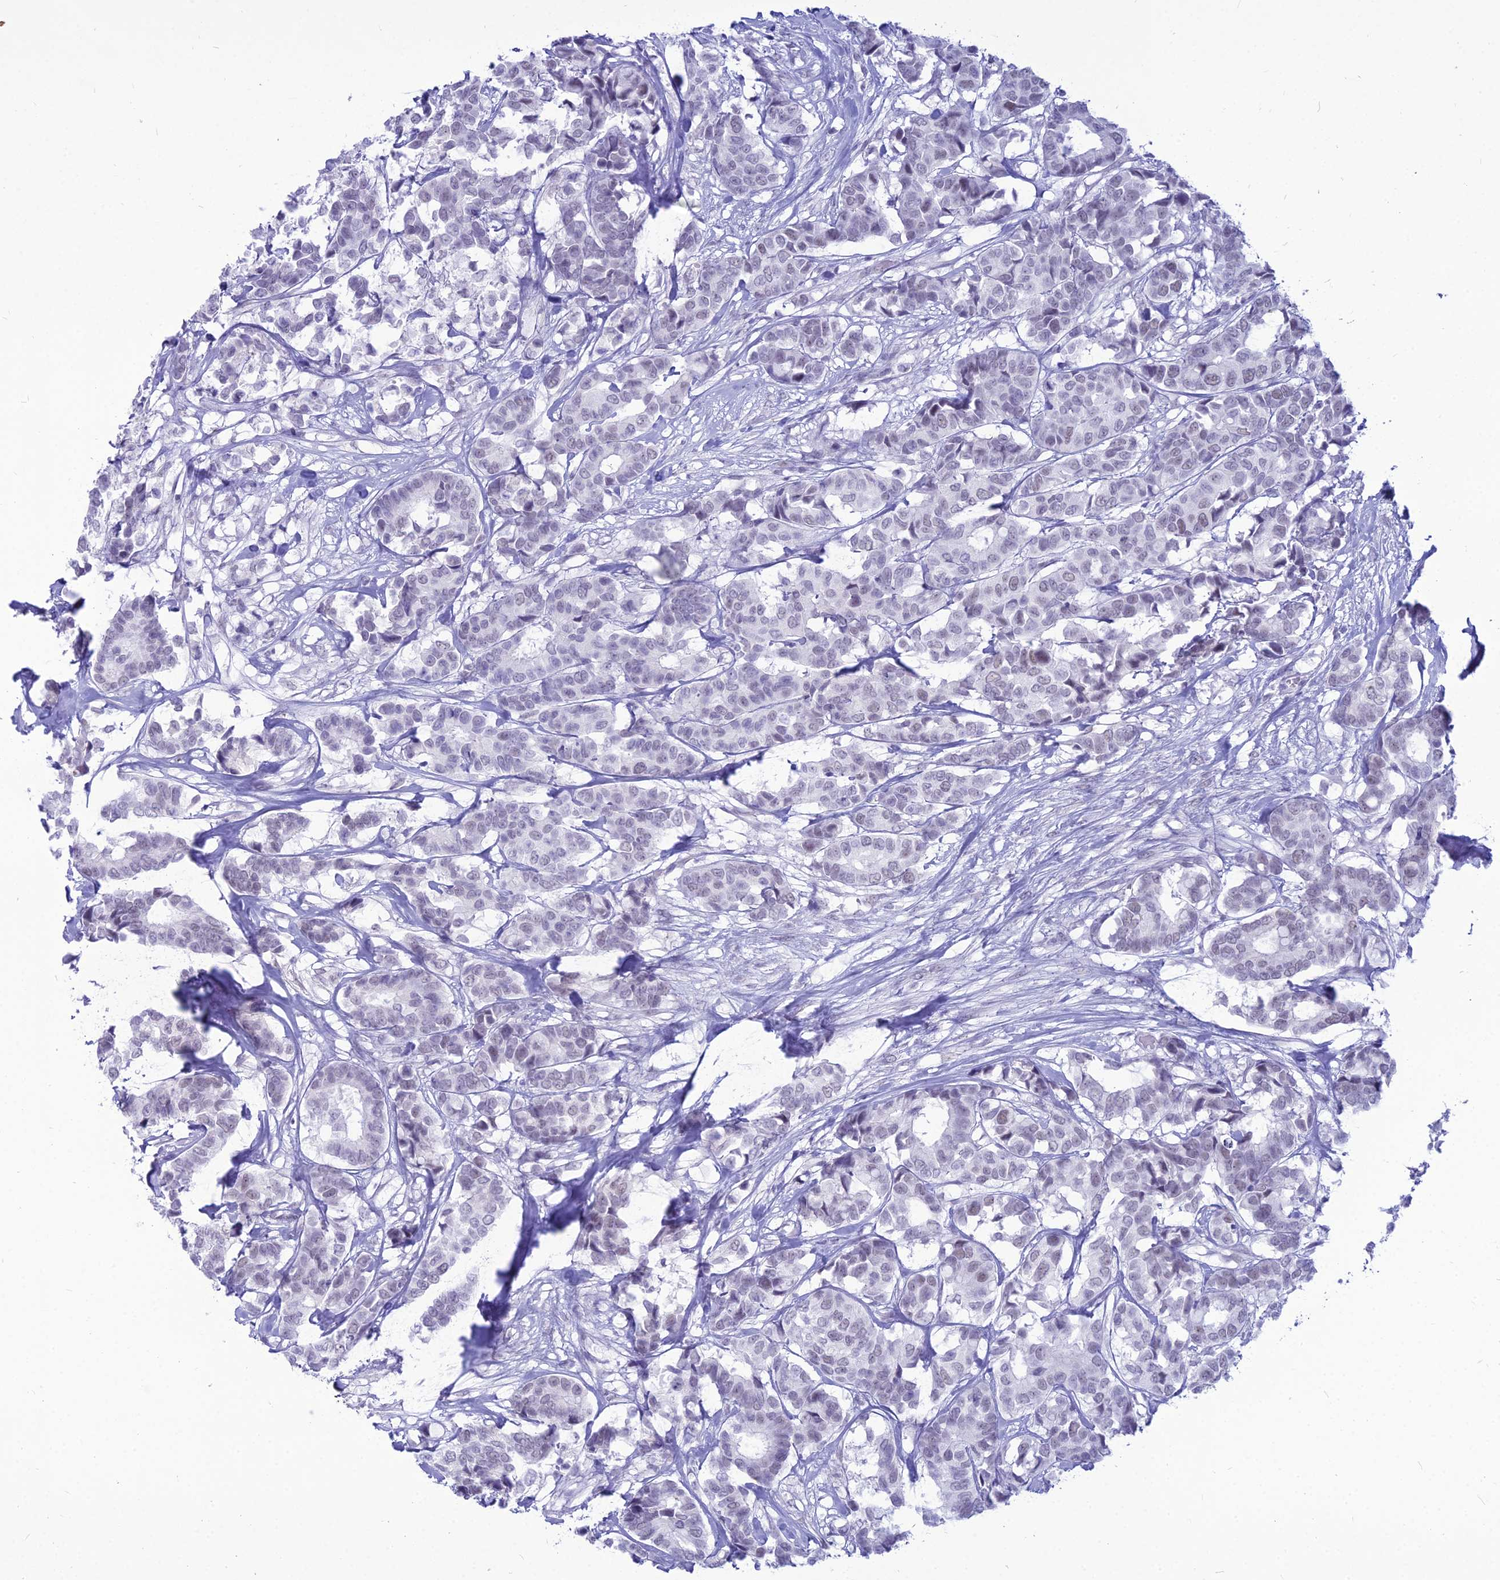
{"staining": {"intensity": "weak", "quantity": "<25%", "location": "nuclear"}, "tissue": "breast cancer", "cell_type": "Tumor cells", "image_type": "cancer", "snomed": [{"axis": "morphology", "description": "Normal tissue, NOS"}, {"axis": "morphology", "description": "Duct carcinoma"}, {"axis": "topography", "description": "Breast"}], "caption": "Human breast cancer stained for a protein using immunohistochemistry exhibits no positivity in tumor cells.", "gene": "DHX40", "patient": {"sex": "female", "age": 87}}